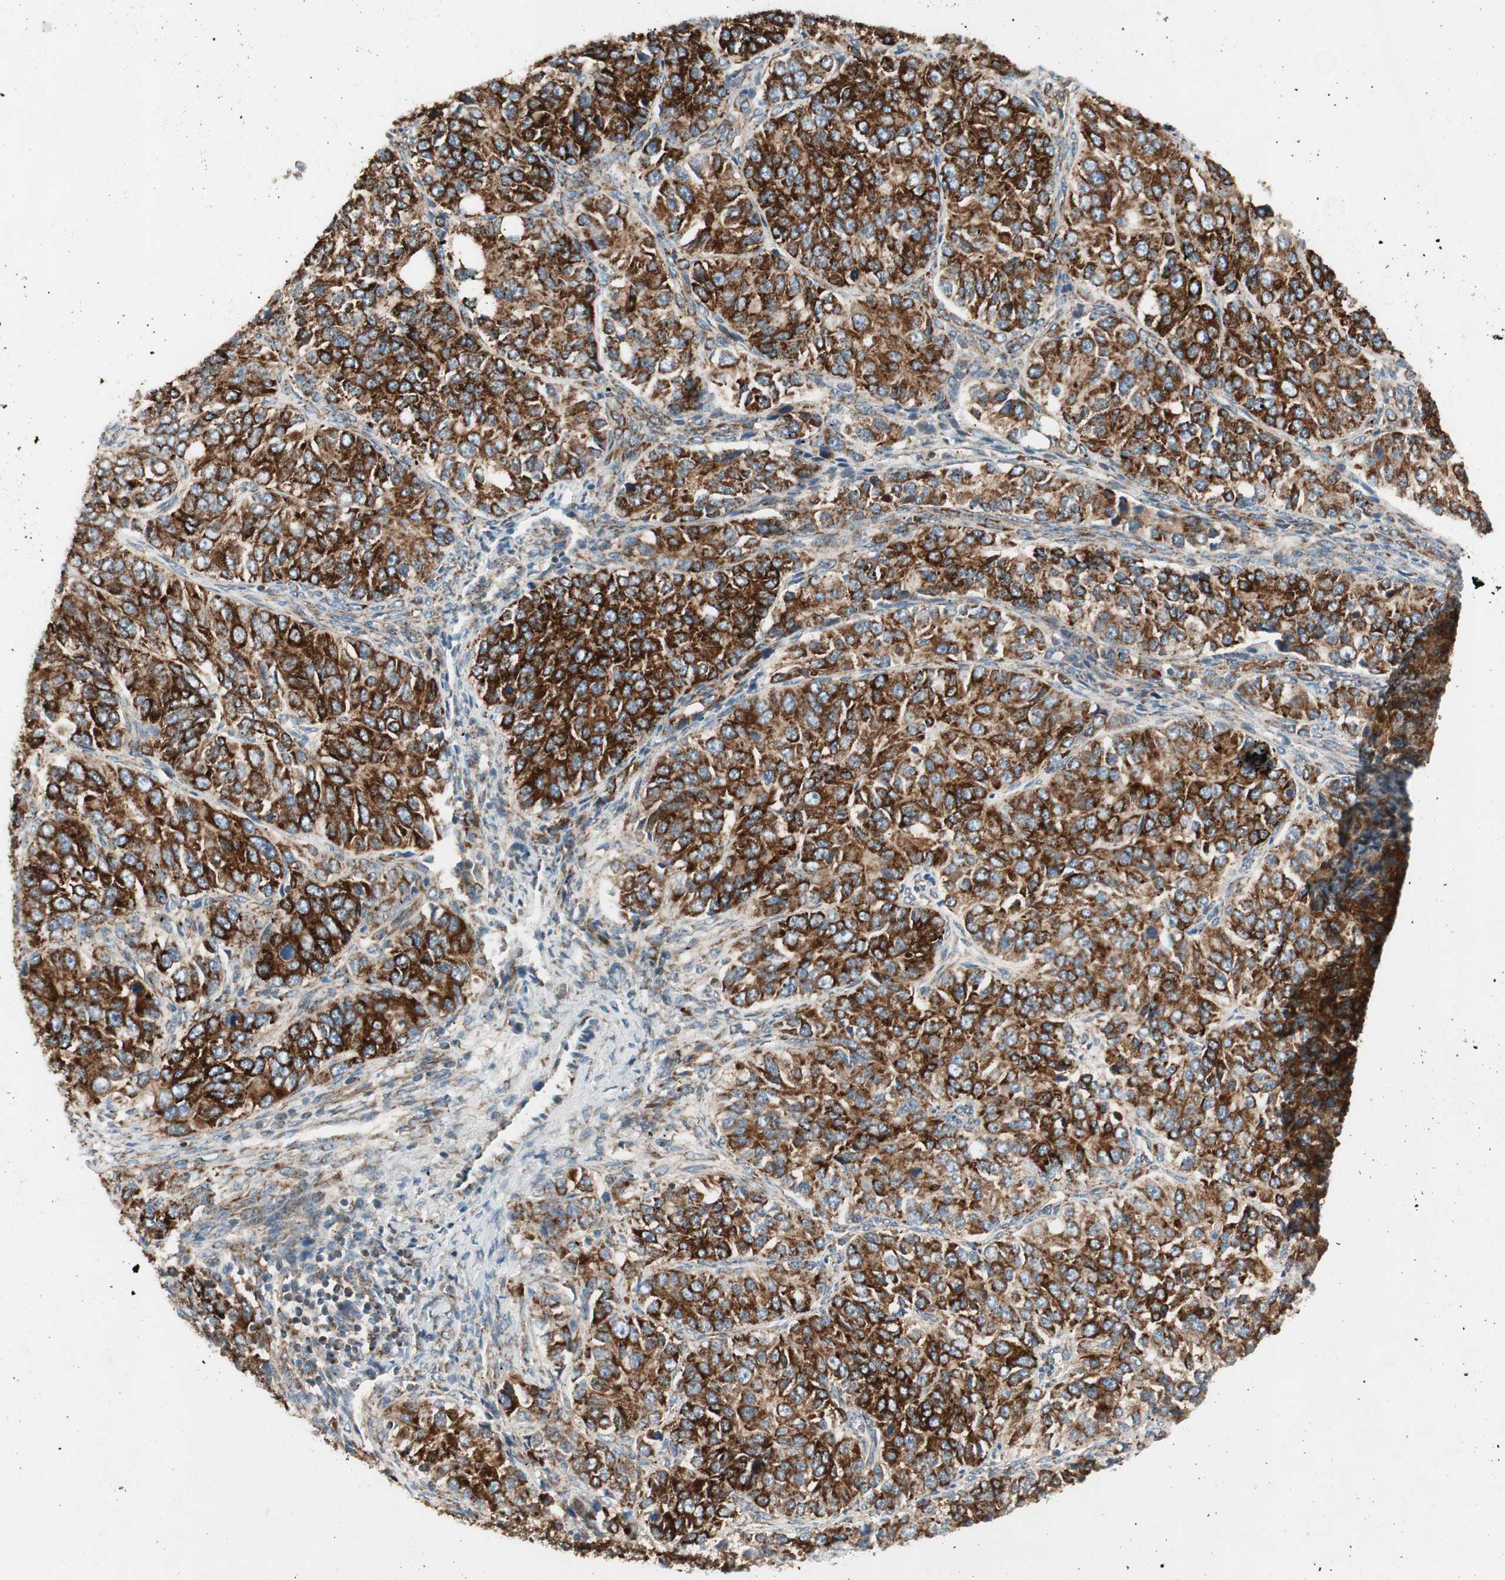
{"staining": {"intensity": "strong", "quantity": ">75%", "location": "cytoplasmic/membranous"}, "tissue": "ovarian cancer", "cell_type": "Tumor cells", "image_type": "cancer", "snomed": [{"axis": "morphology", "description": "Carcinoma, endometroid"}, {"axis": "topography", "description": "Ovary"}], "caption": "Immunohistochemical staining of human ovarian endometroid carcinoma shows high levels of strong cytoplasmic/membranous protein staining in about >75% of tumor cells. (IHC, brightfield microscopy, high magnification).", "gene": "AKAP1", "patient": {"sex": "female", "age": 51}}